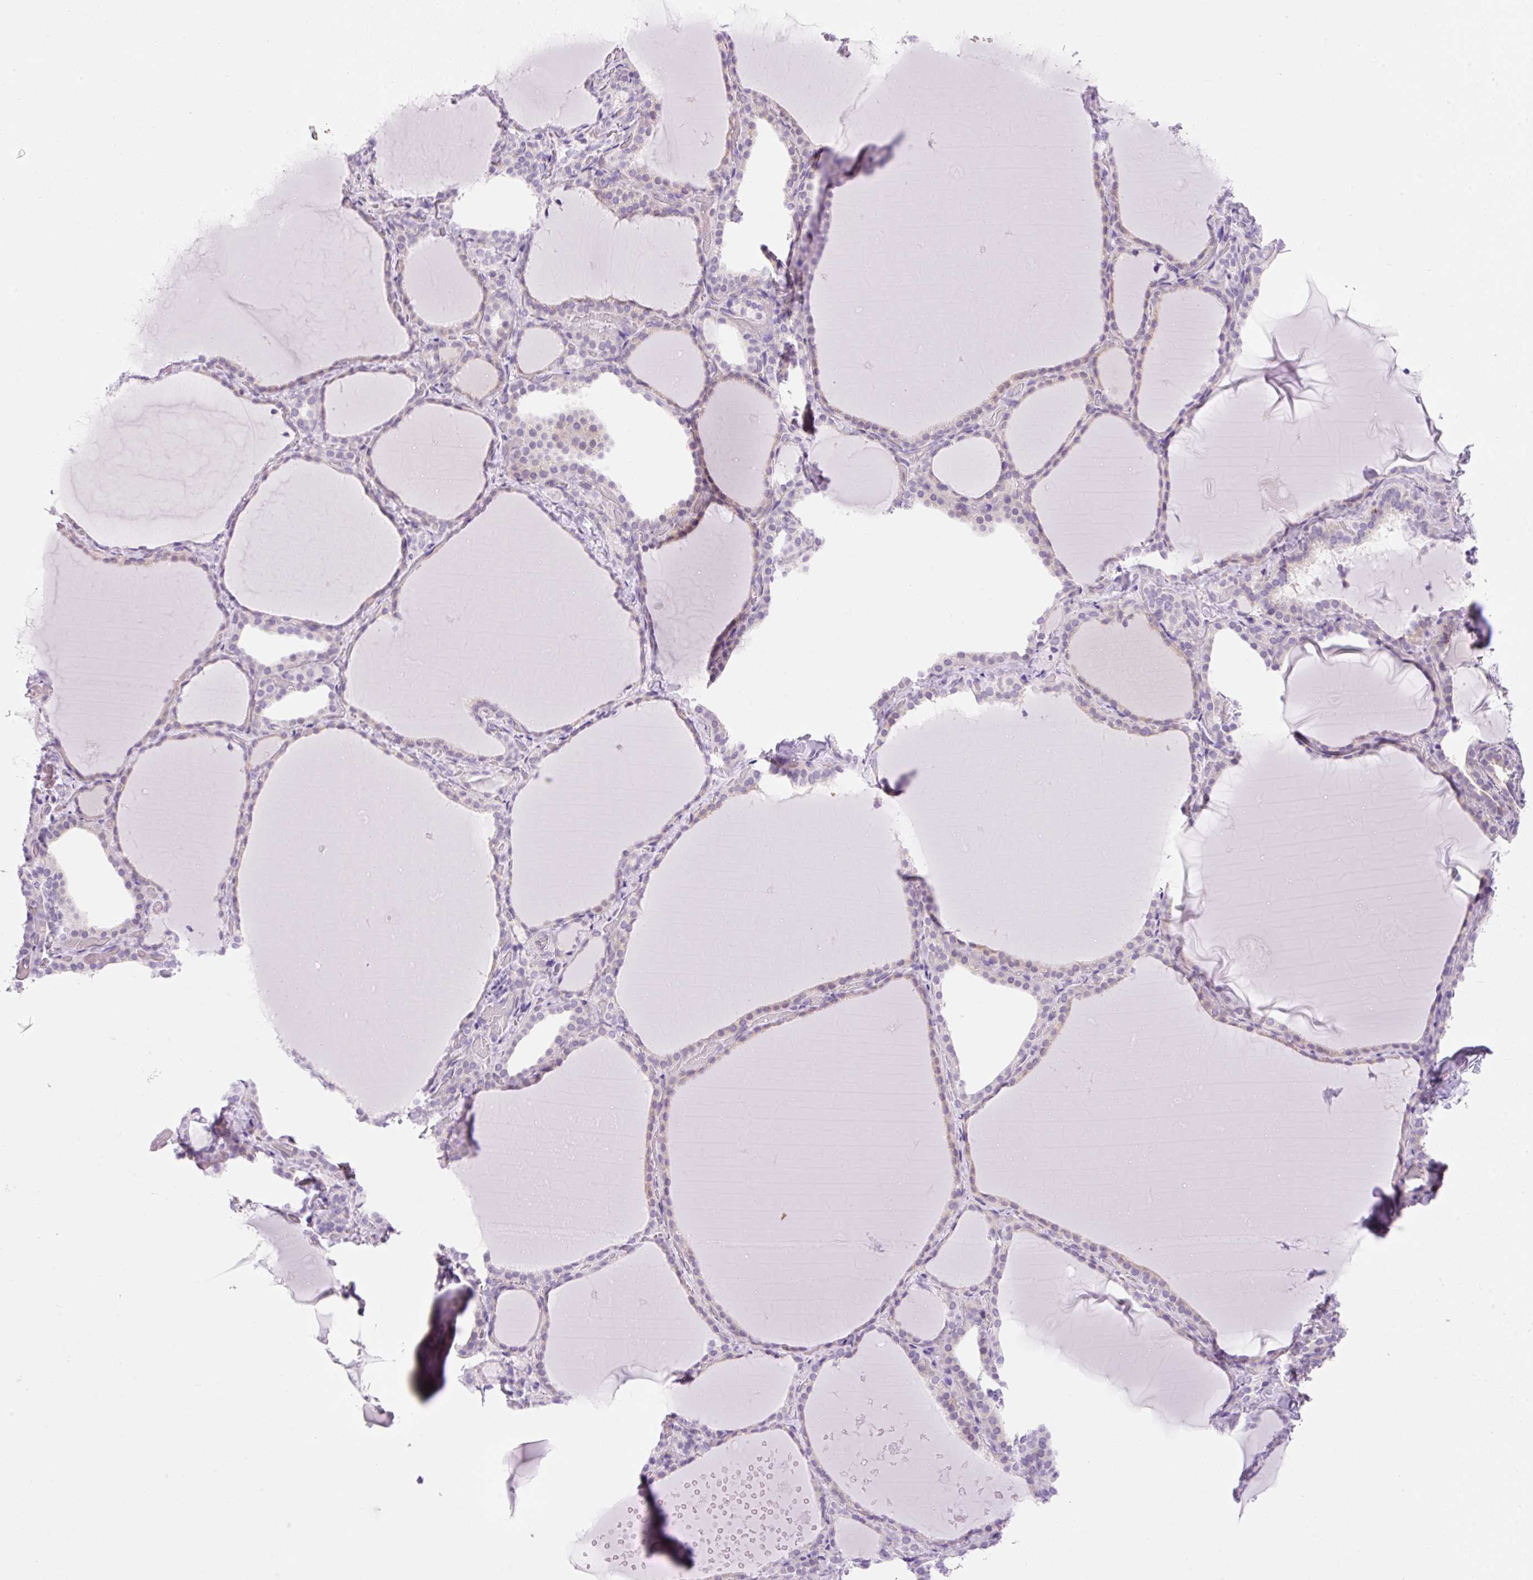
{"staining": {"intensity": "negative", "quantity": "none", "location": "none"}, "tissue": "thyroid gland", "cell_type": "Glandular cells", "image_type": "normal", "snomed": [{"axis": "morphology", "description": "Normal tissue, NOS"}, {"axis": "topography", "description": "Thyroid gland"}], "caption": "Immunohistochemical staining of normal thyroid gland exhibits no significant expression in glandular cells.", "gene": "ZNF121", "patient": {"sex": "female", "age": 22}}